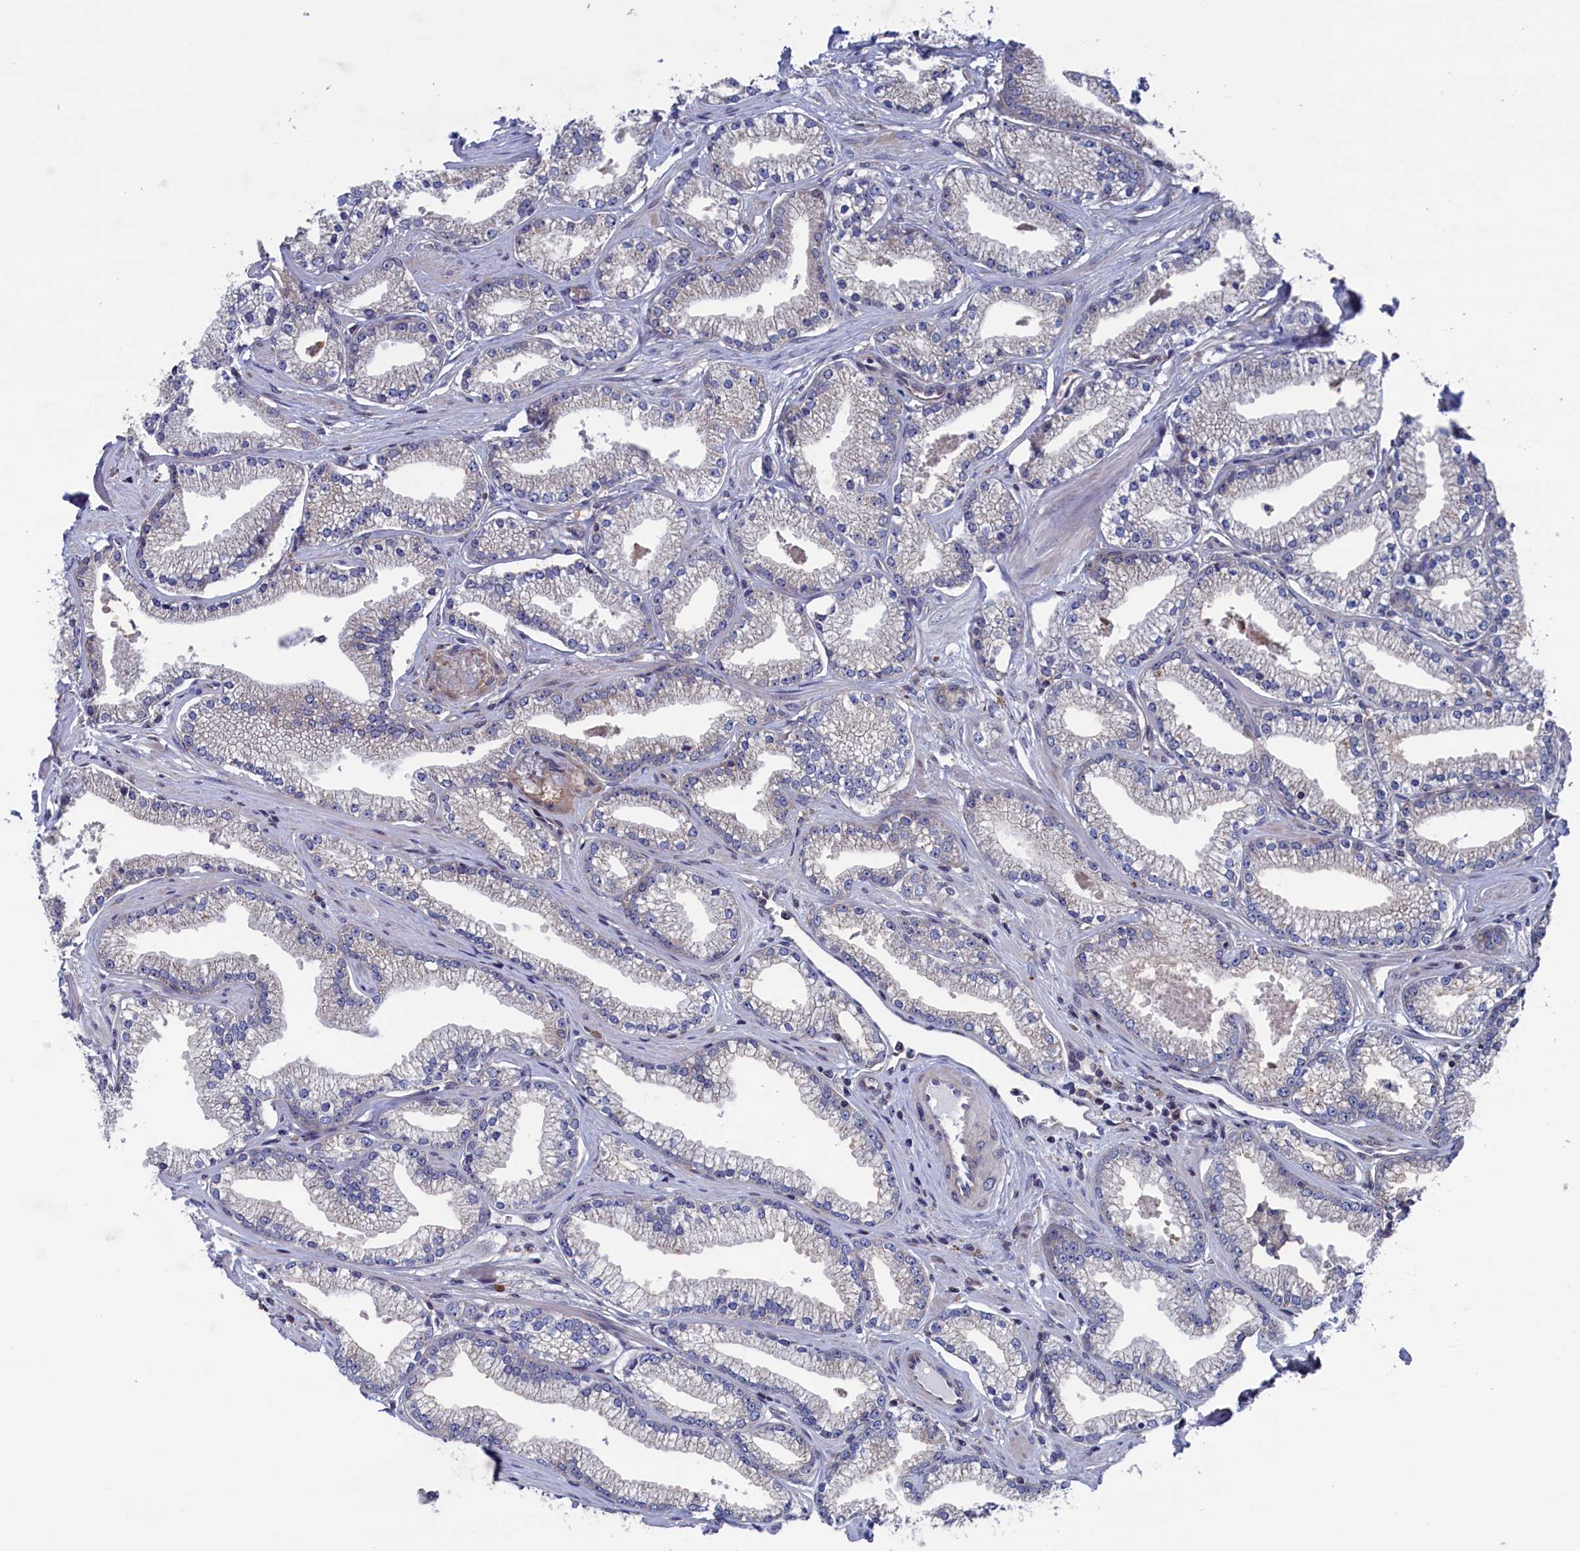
{"staining": {"intensity": "negative", "quantity": "none", "location": "none"}, "tissue": "prostate cancer", "cell_type": "Tumor cells", "image_type": "cancer", "snomed": [{"axis": "morphology", "description": "Adenocarcinoma, High grade"}, {"axis": "topography", "description": "Prostate"}], "caption": "Prostate cancer (adenocarcinoma (high-grade)) was stained to show a protein in brown. There is no significant staining in tumor cells.", "gene": "SPATA13", "patient": {"sex": "male", "age": 67}}